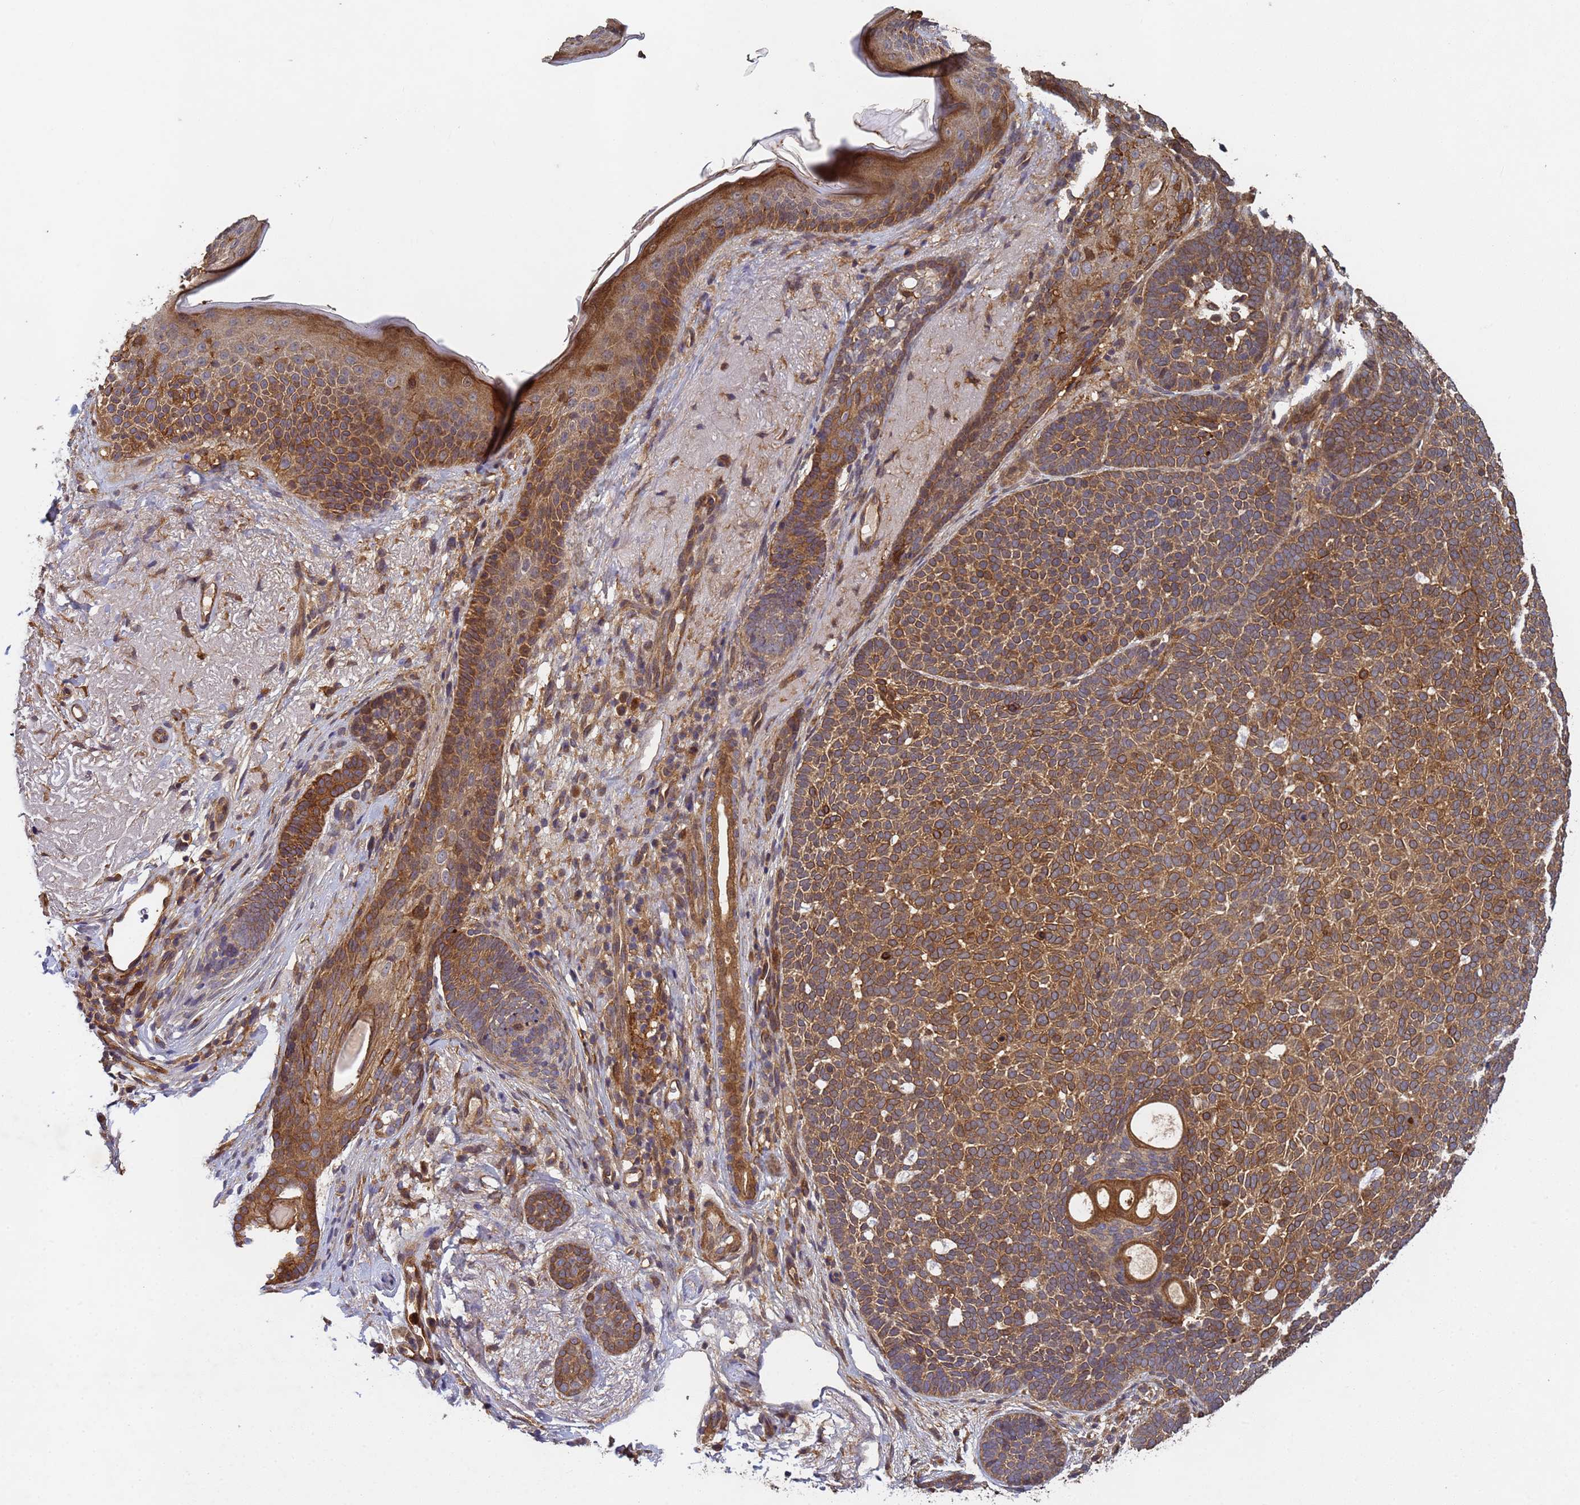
{"staining": {"intensity": "moderate", "quantity": ">75%", "location": "cytoplasmic/membranous"}, "tissue": "skin cancer", "cell_type": "Tumor cells", "image_type": "cancer", "snomed": [{"axis": "morphology", "description": "Basal cell carcinoma"}, {"axis": "topography", "description": "Skin"}], "caption": "DAB immunohistochemical staining of skin basal cell carcinoma displays moderate cytoplasmic/membranous protein staining in about >75% of tumor cells.", "gene": "C8orf34", "patient": {"sex": "female", "age": 77}}